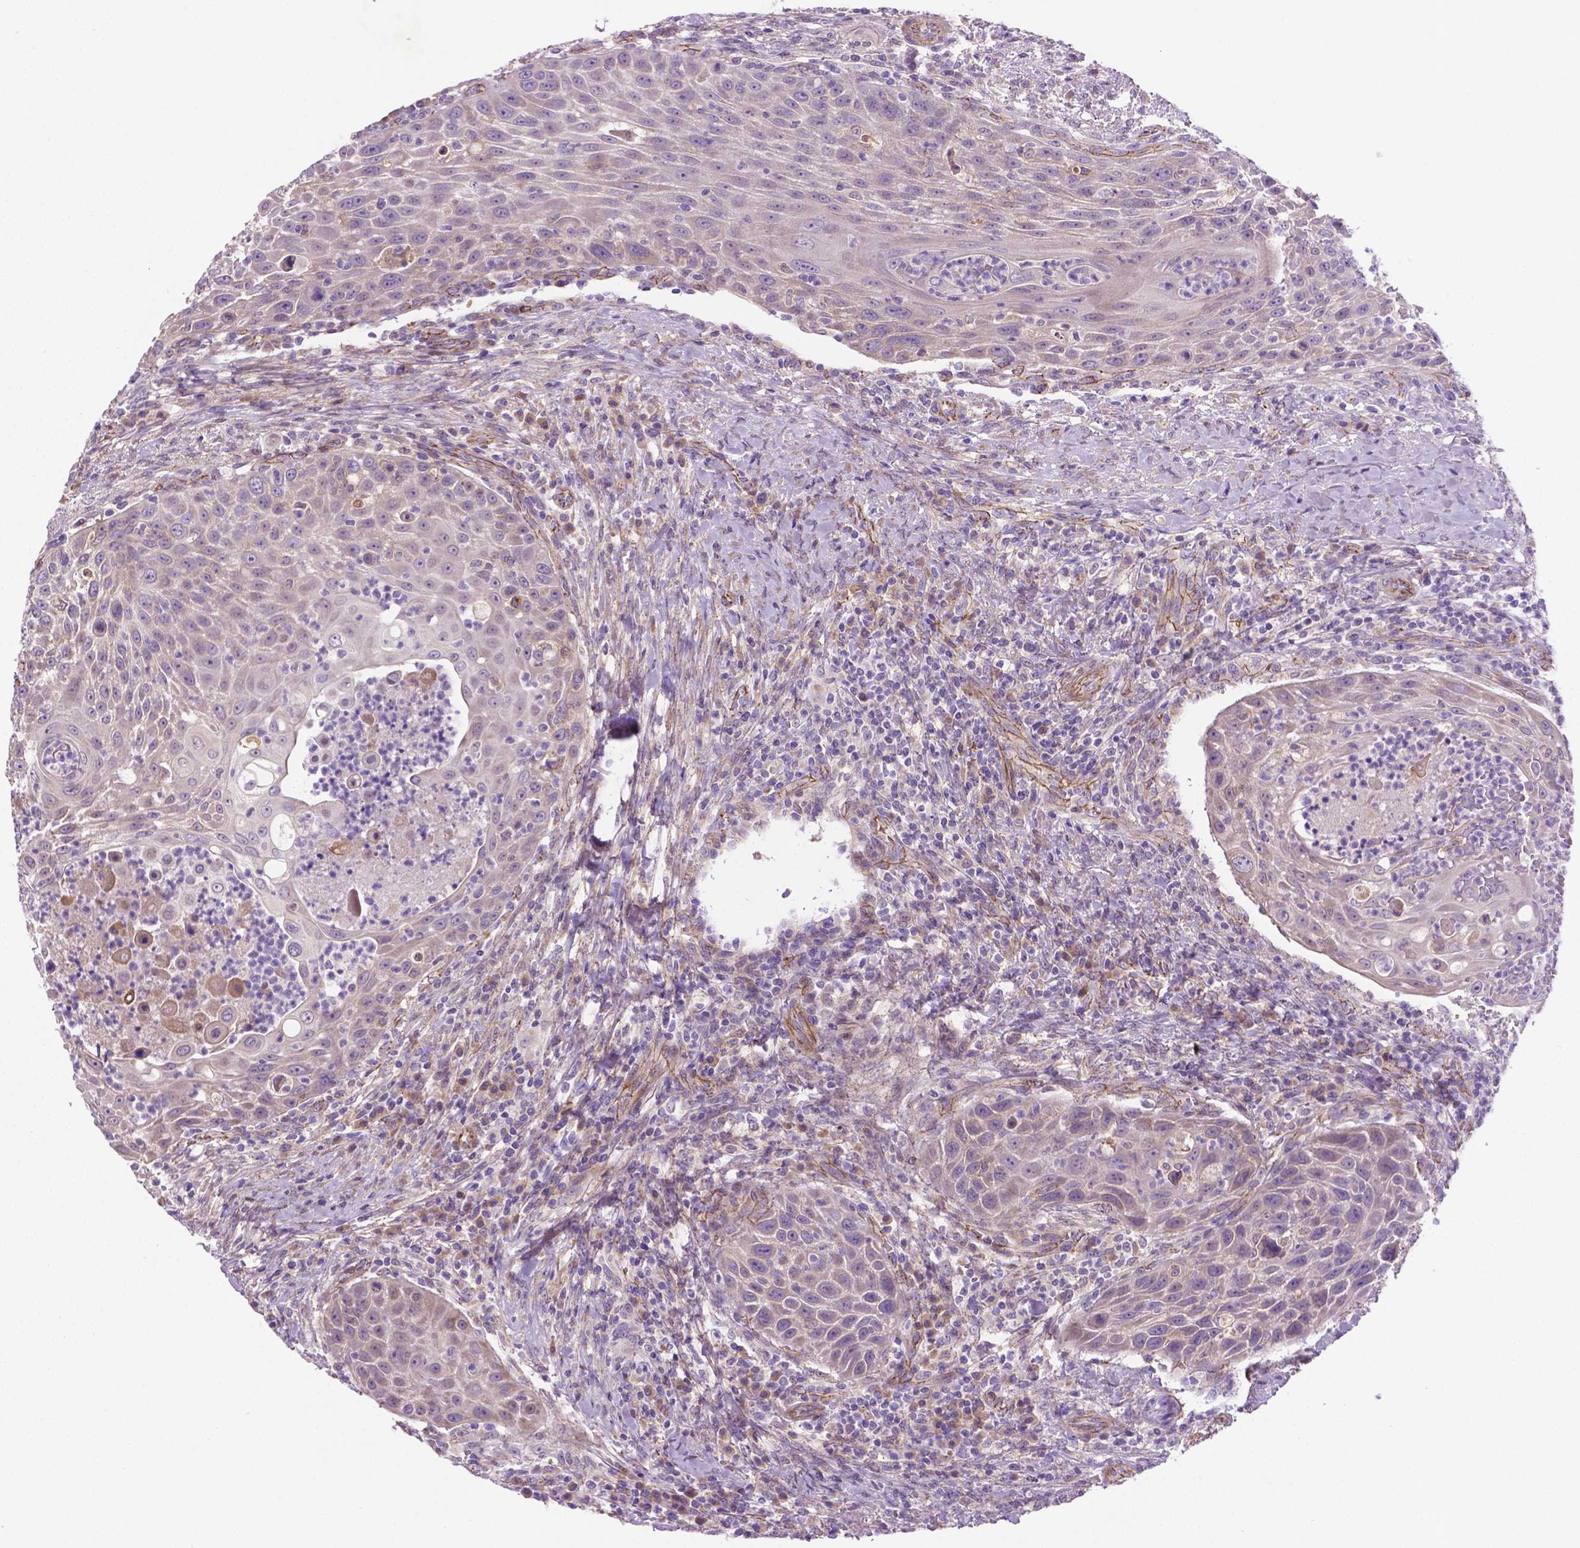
{"staining": {"intensity": "negative", "quantity": "none", "location": "none"}, "tissue": "head and neck cancer", "cell_type": "Tumor cells", "image_type": "cancer", "snomed": [{"axis": "morphology", "description": "Squamous cell carcinoma, NOS"}, {"axis": "topography", "description": "Head-Neck"}], "caption": "Head and neck cancer was stained to show a protein in brown. There is no significant staining in tumor cells.", "gene": "CCER2", "patient": {"sex": "male", "age": 69}}